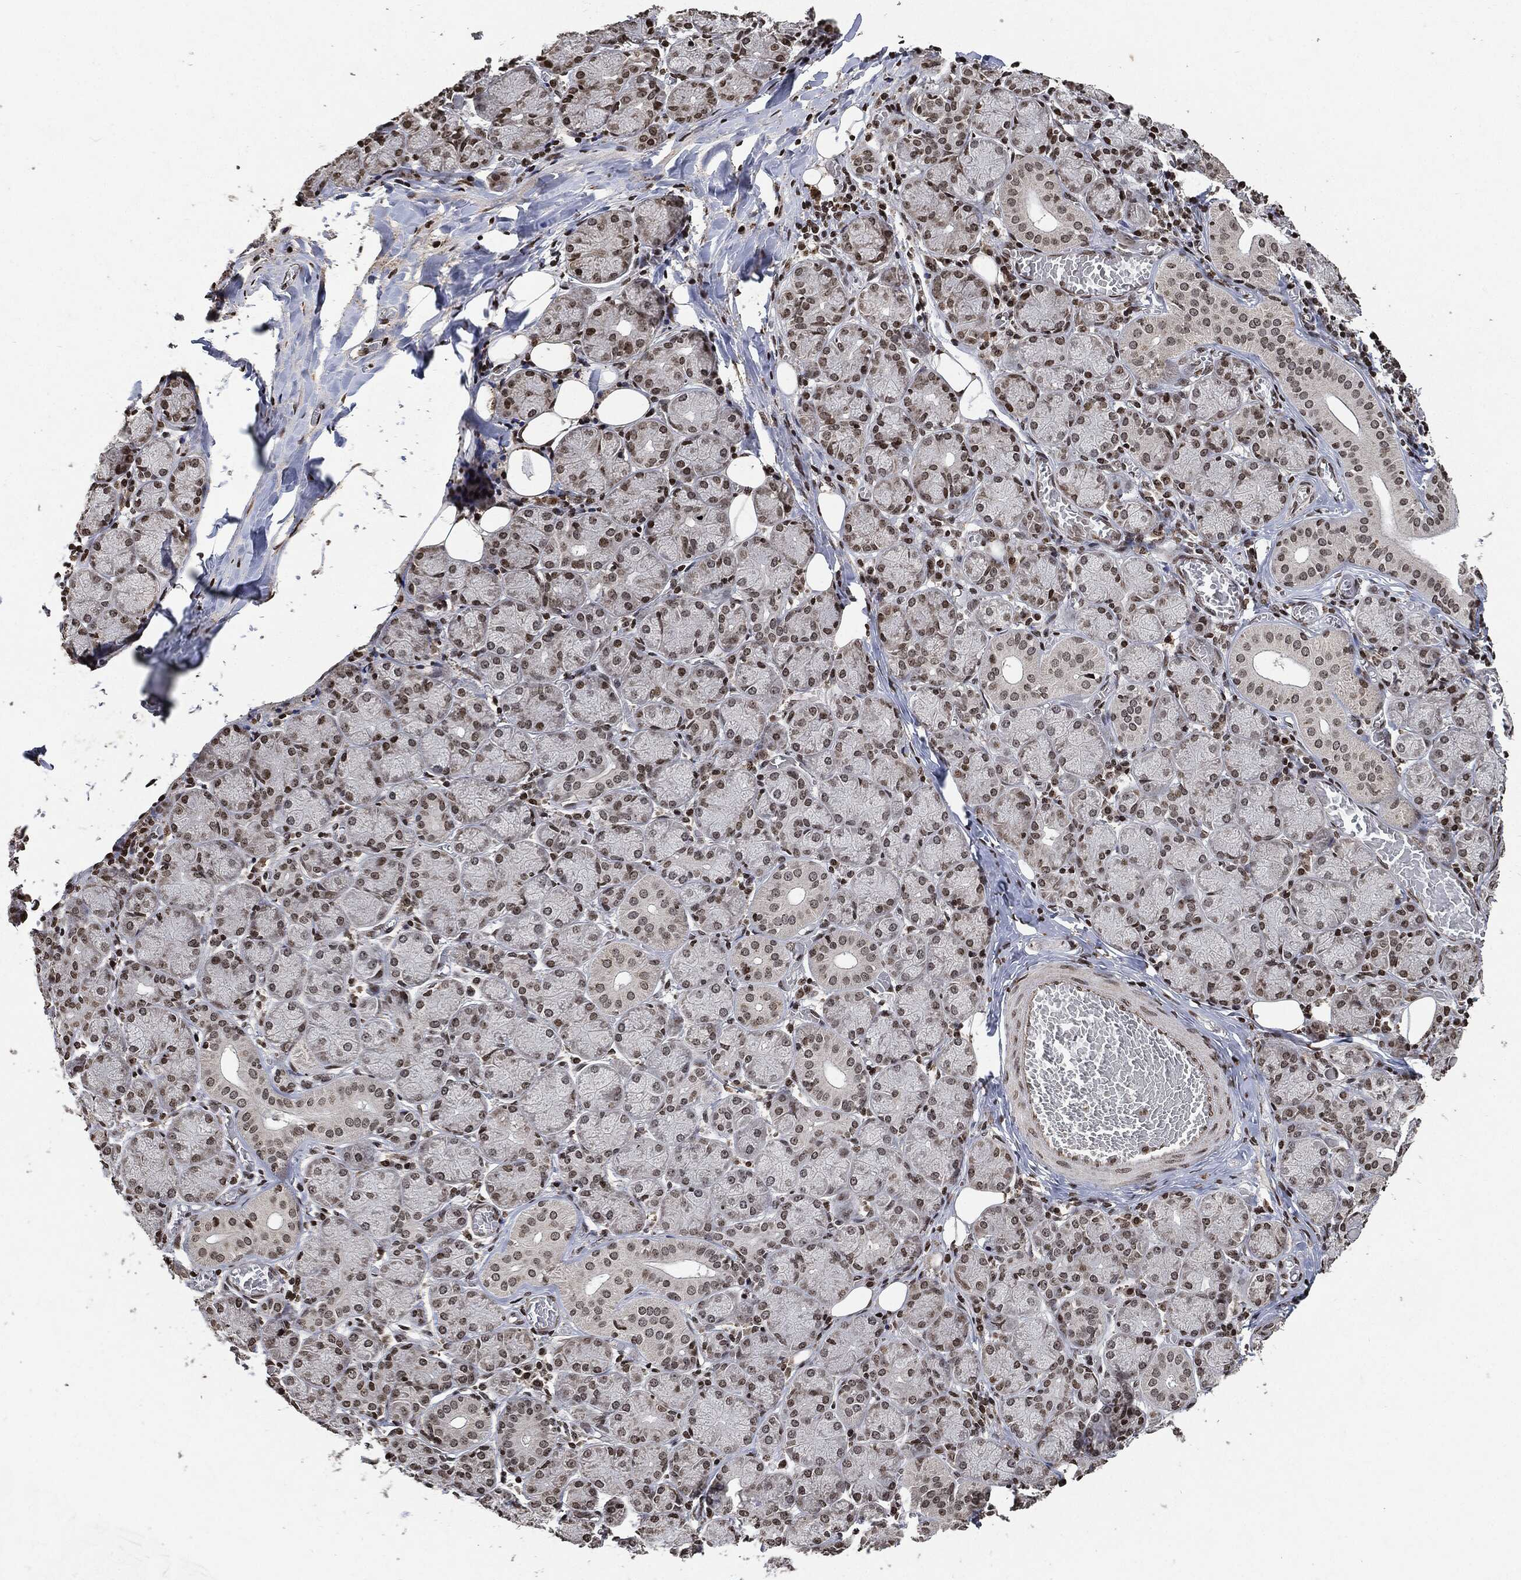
{"staining": {"intensity": "strong", "quantity": "<25%", "location": "nuclear"}, "tissue": "salivary gland", "cell_type": "Glandular cells", "image_type": "normal", "snomed": [{"axis": "morphology", "description": "Normal tissue, NOS"}, {"axis": "topography", "description": "Salivary gland"}, {"axis": "topography", "description": "Peripheral nerve tissue"}], "caption": "IHC of benign salivary gland shows medium levels of strong nuclear expression in about <25% of glandular cells.", "gene": "JUN", "patient": {"sex": "female", "age": 24}}